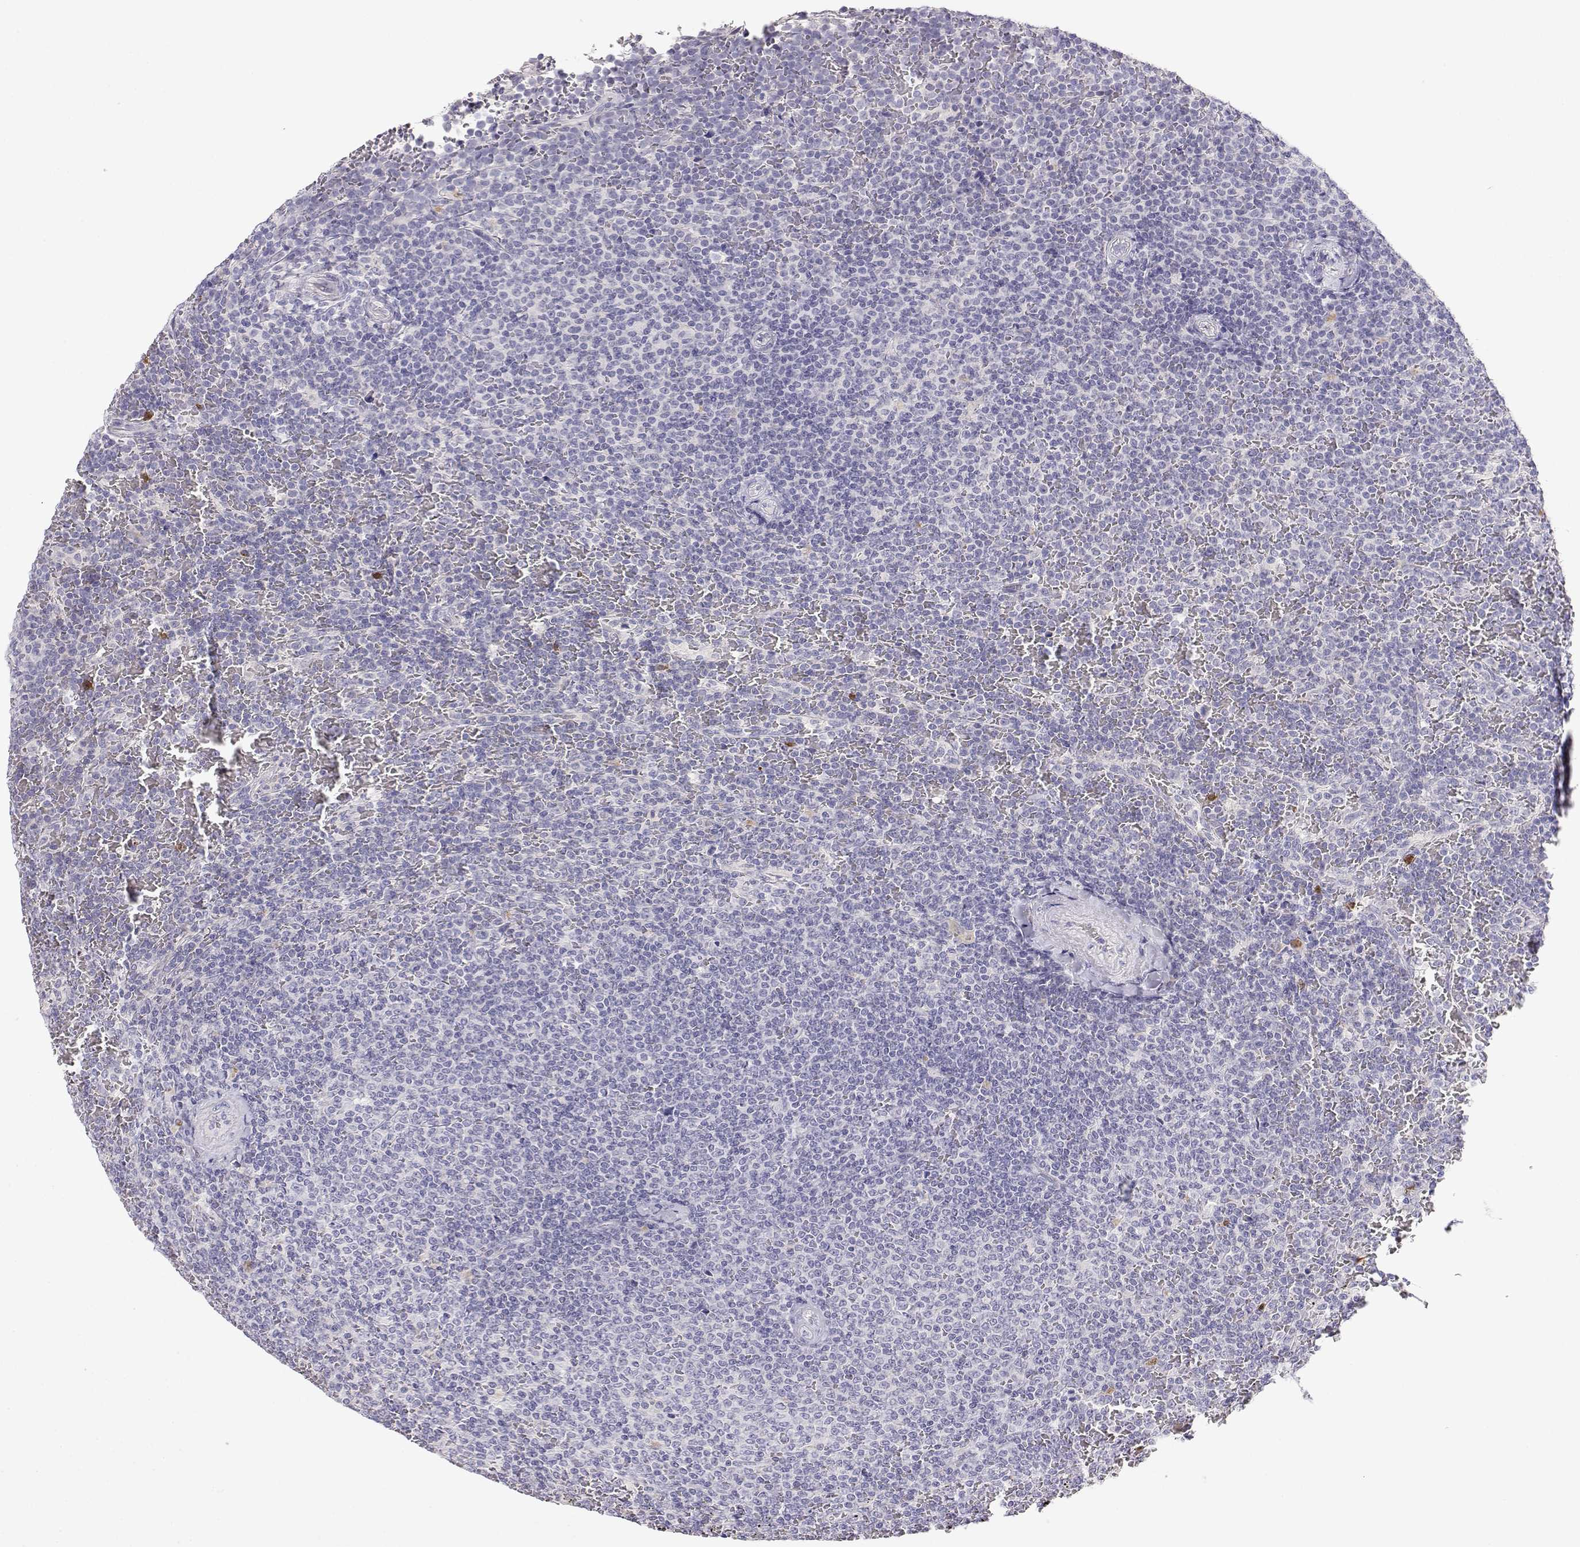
{"staining": {"intensity": "negative", "quantity": "none", "location": "none"}, "tissue": "lymphoma", "cell_type": "Tumor cells", "image_type": "cancer", "snomed": [{"axis": "morphology", "description": "Malignant lymphoma, non-Hodgkin's type, Low grade"}, {"axis": "topography", "description": "Spleen"}], "caption": "This is a photomicrograph of immunohistochemistry (IHC) staining of low-grade malignant lymphoma, non-Hodgkin's type, which shows no staining in tumor cells. (DAB immunohistochemistry (IHC) with hematoxylin counter stain).", "gene": "CDHR1", "patient": {"sex": "female", "age": 77}}